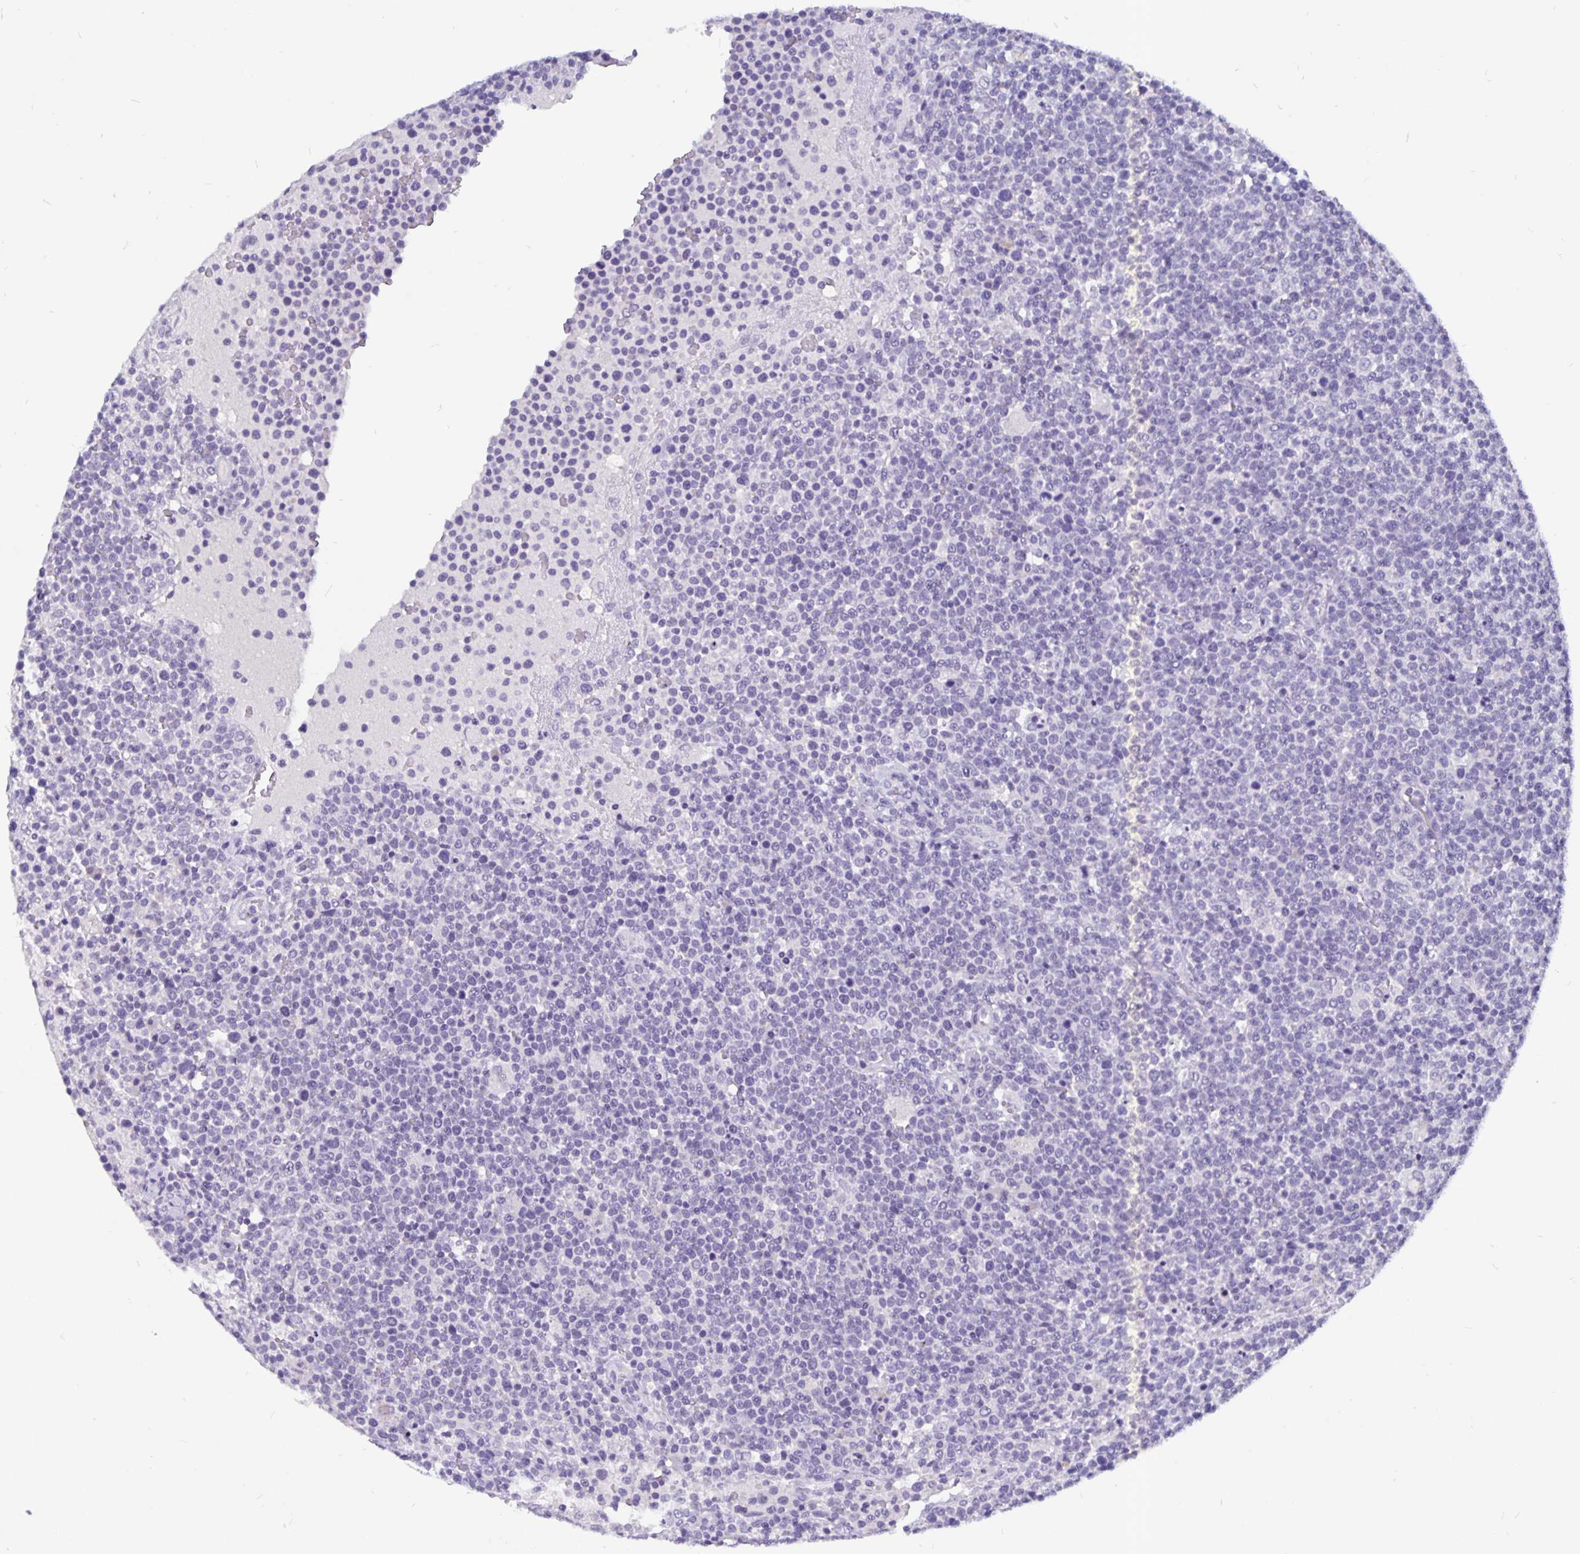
{"staining": {"intensity": "negative", "quantity": "none", "location": "none"}, "tissue": "lymphoma", "cell_type": "Tumor cells", "image_type": "cancer", "snomed": [{"axis": "morphology", "description": "Malignant lymphoma, non-Hodgkin's type, High grade"}, {"axis": "topography", "description": "Lymph node"}], "caption": "Micrograph shows no significant protein positivity in tumor cells of lymphoma.", "gene": "ODF3B", "patient": {"sex": "male", "age": 61}}